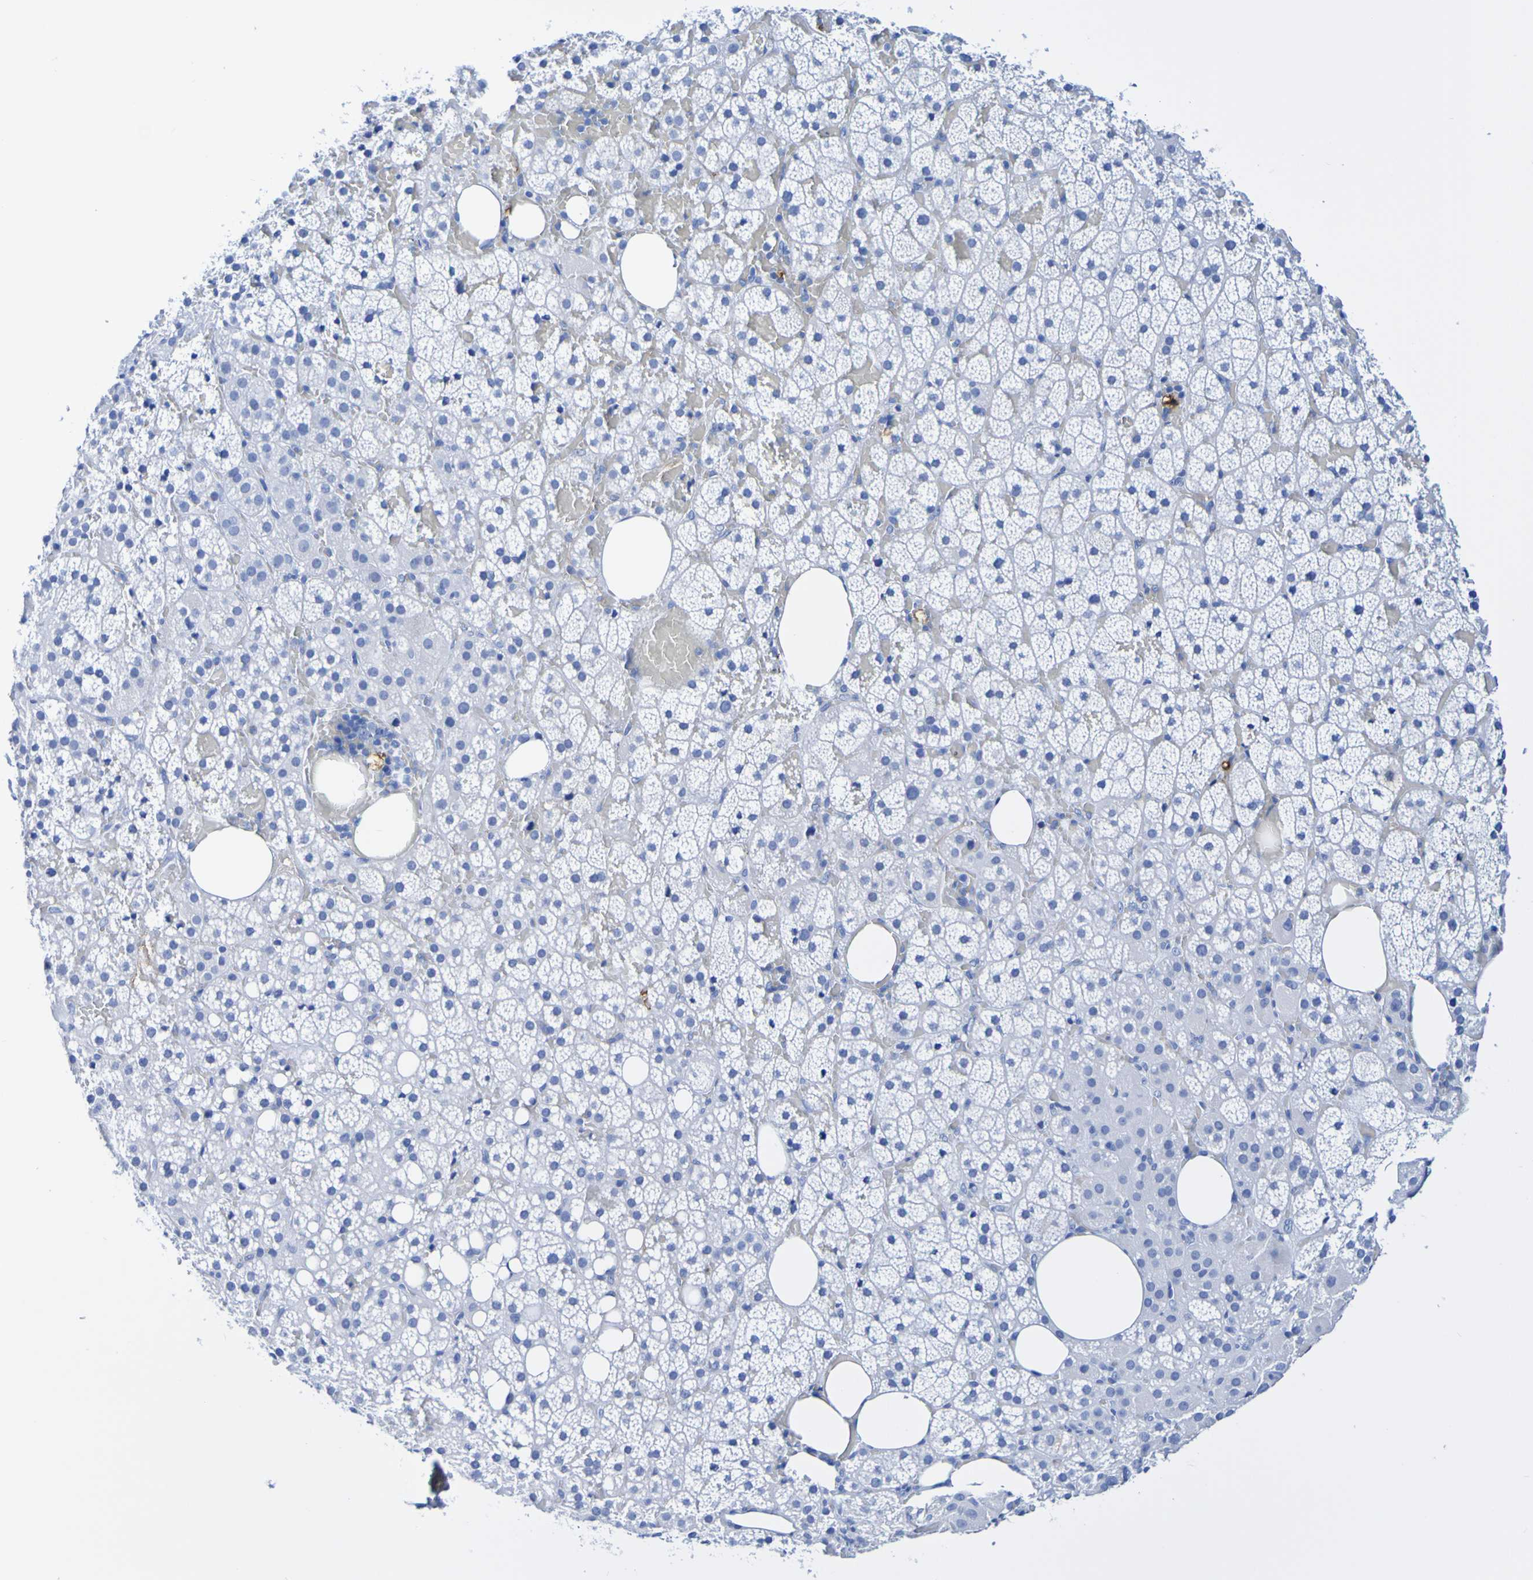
{"staining": {"intensity": "negative", "quantity": "none", "location": "none"}, "tissue": "adrenal gland", "cell_type": "Glandular cells", "image_type": "normal", "snomed": [{"axis": "morphology", "description": "Normal tissue, NOS"}, {"axis": "topography", "description": "Adrenal gland"}], "caption": "A high-resolution histopathology image shows immunohistochemistry staining of unremarkable adrenal gland, which reveals no significant staining in glandular cells. Nuclei are stained in blue.", "gene": "DPEP1", "patient": {"sex": "female", "age": 59}}